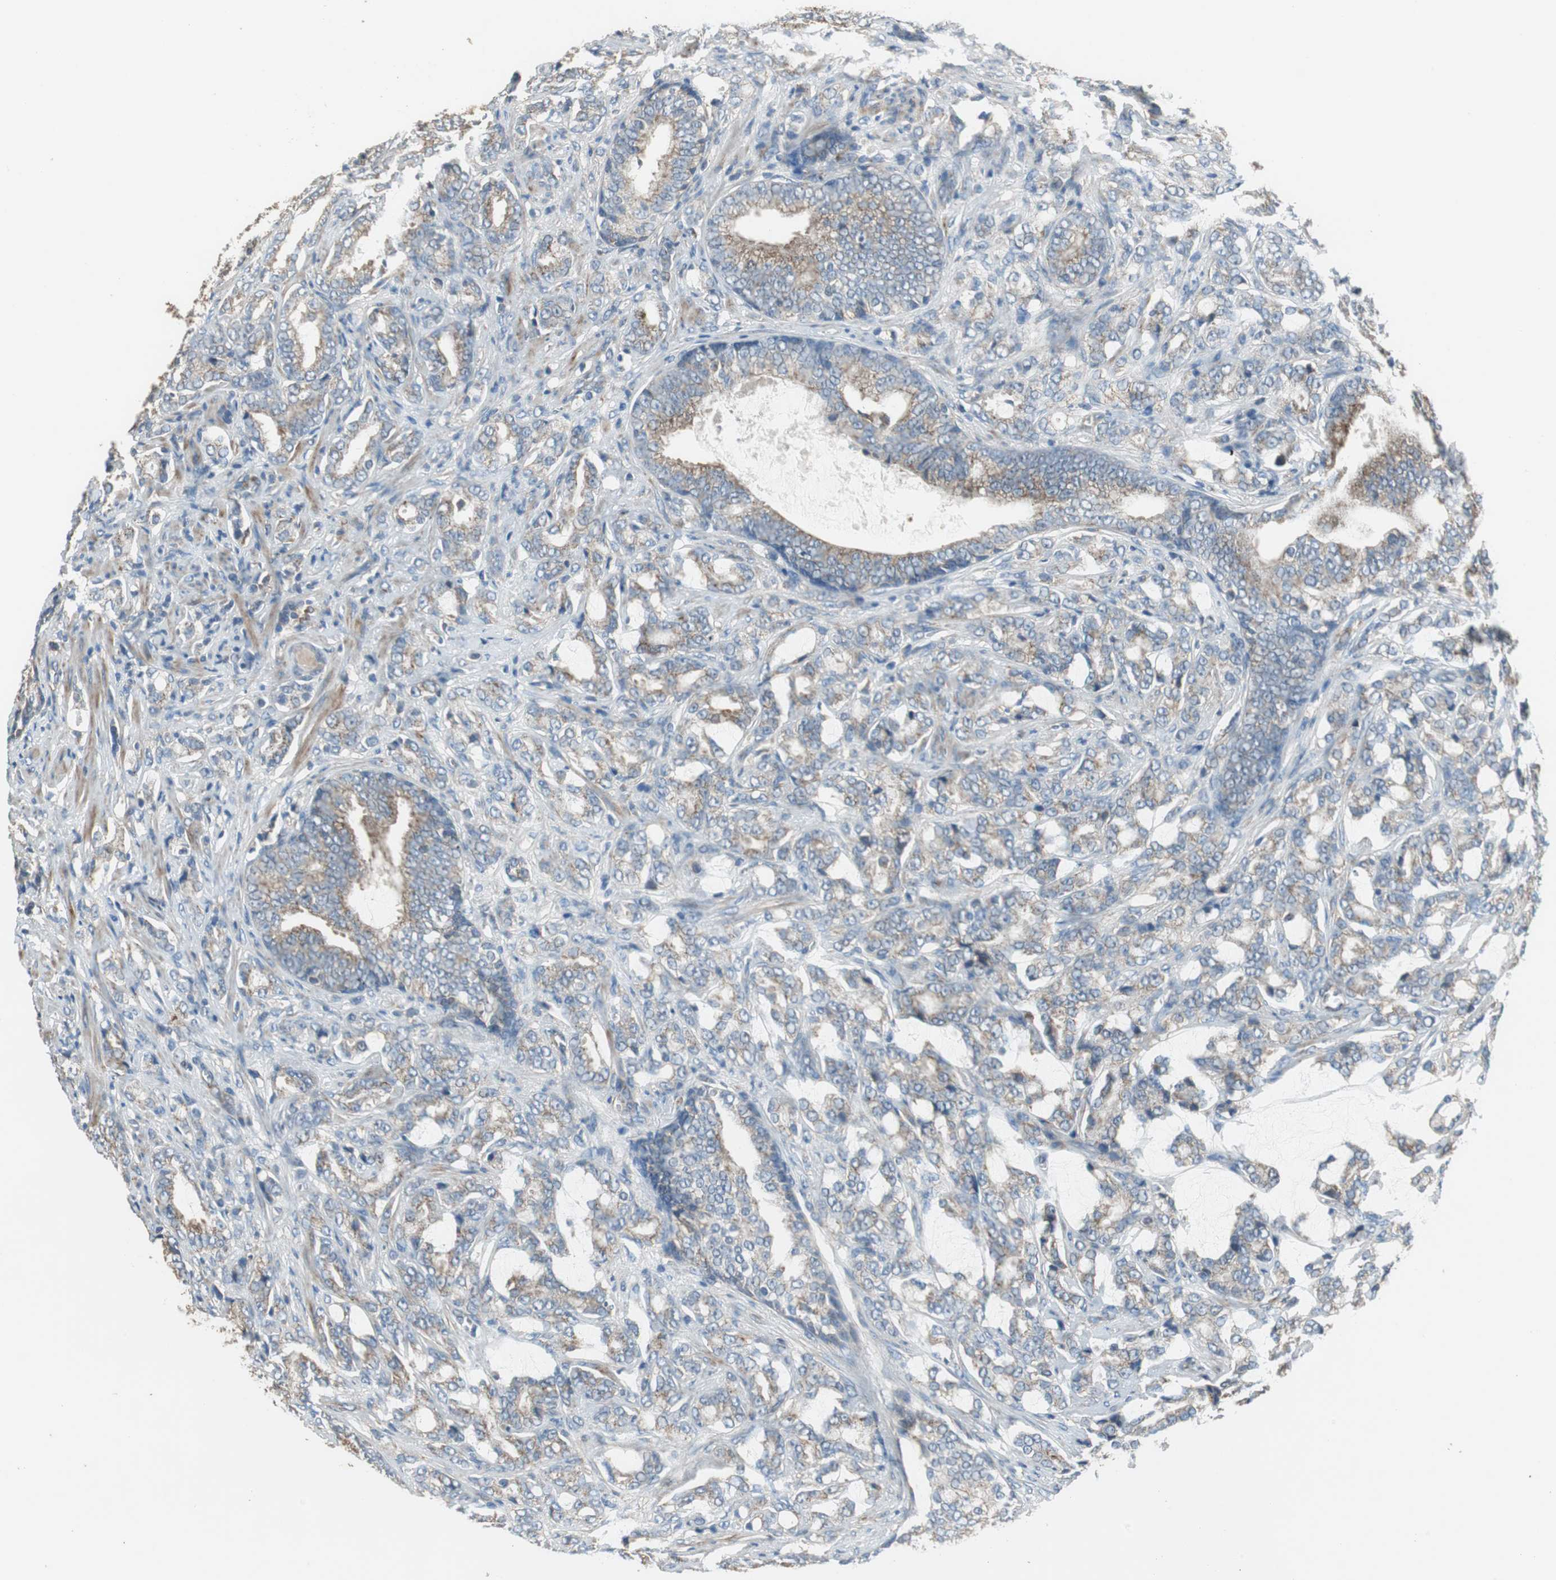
{"staining": {"intensity": "moderate", "quantity": "25%-75%", "location": "cytoplasmic/membranous"}, "tissue": "prostate cancer", "cell_type": "Tumor cells", "image_type": "cancer", "snomed": [{"axis": "morphology", "description": "Adenocarcinoma, Low grade"}, {"axis": "topography", "description": "Prostate"}], "caption": "Prostate cancer (low-grade adenocarcinoma) stained for a protein demonstrates moderate cytoplasmic/membranous positivity in tumor cells.", "gene": "PI4KB", "patient": {"sex": "male", "age": 58}}